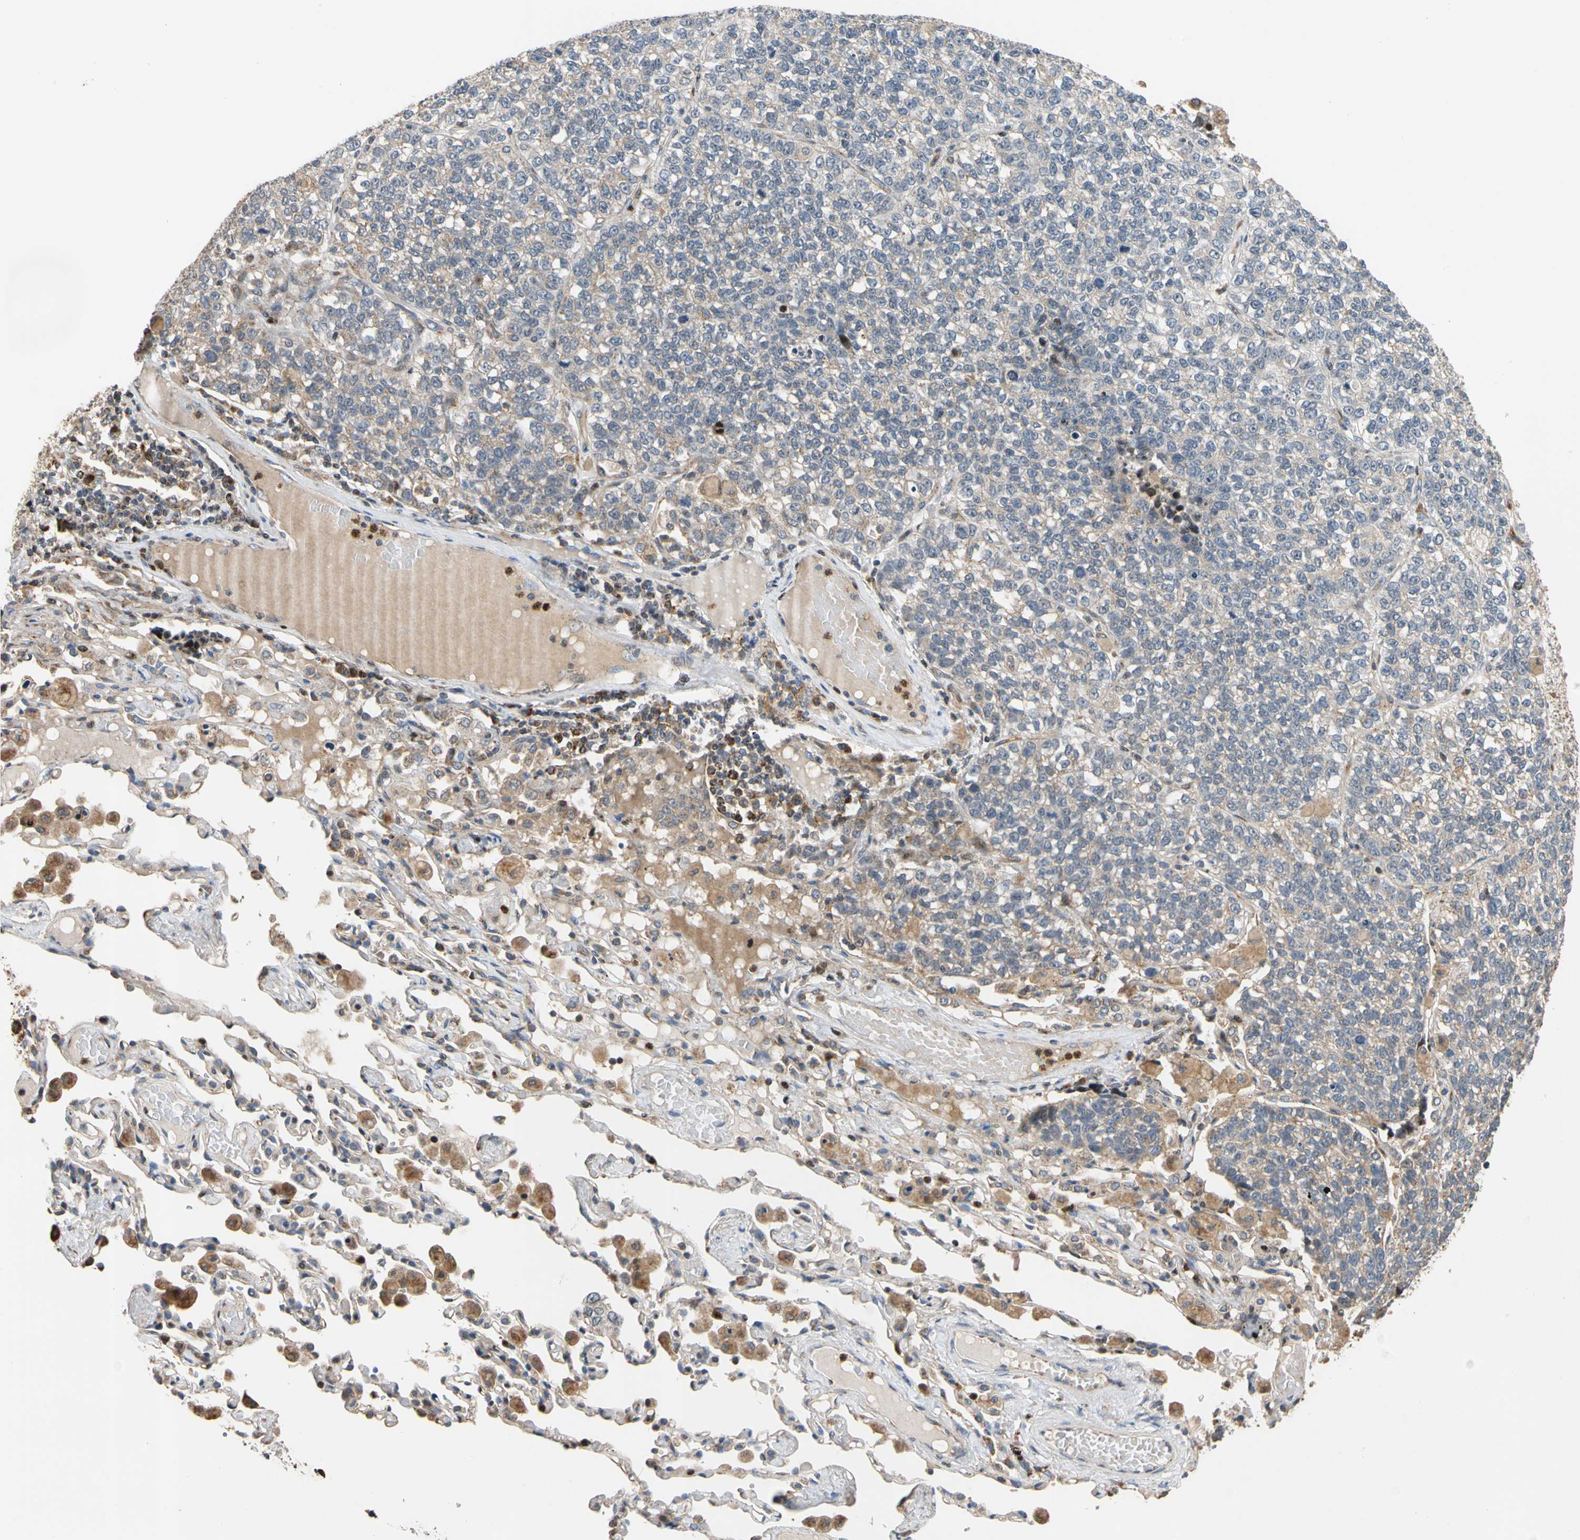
{"staining": {"intensity": "weak", "quantity": "<25%", "location": "cytoplasmic/membranous"}, "tissue": "lung cancer", "cell_type": "Tumor cells", "image_type": "cancer", "snomed": [{"axis": "morphology", "description": "Adenocarcinoma, NOS"}, {"axis": "topography", "description": "Lung"}], "caption": "Immunohistochemistry photomicrograph of neoplastic tissue: lung cancer stained with DAB (3,3'-diaminobenzidine) displays no significant protein expression in tumor cells. (DAB (3,3'-diaminobenzidine) immunohistochemistry (IHC) visualized using brightfield microscopy, high magnification).", "gene": "IP6K2", "patient": {"sex": "male", "age": 49}}